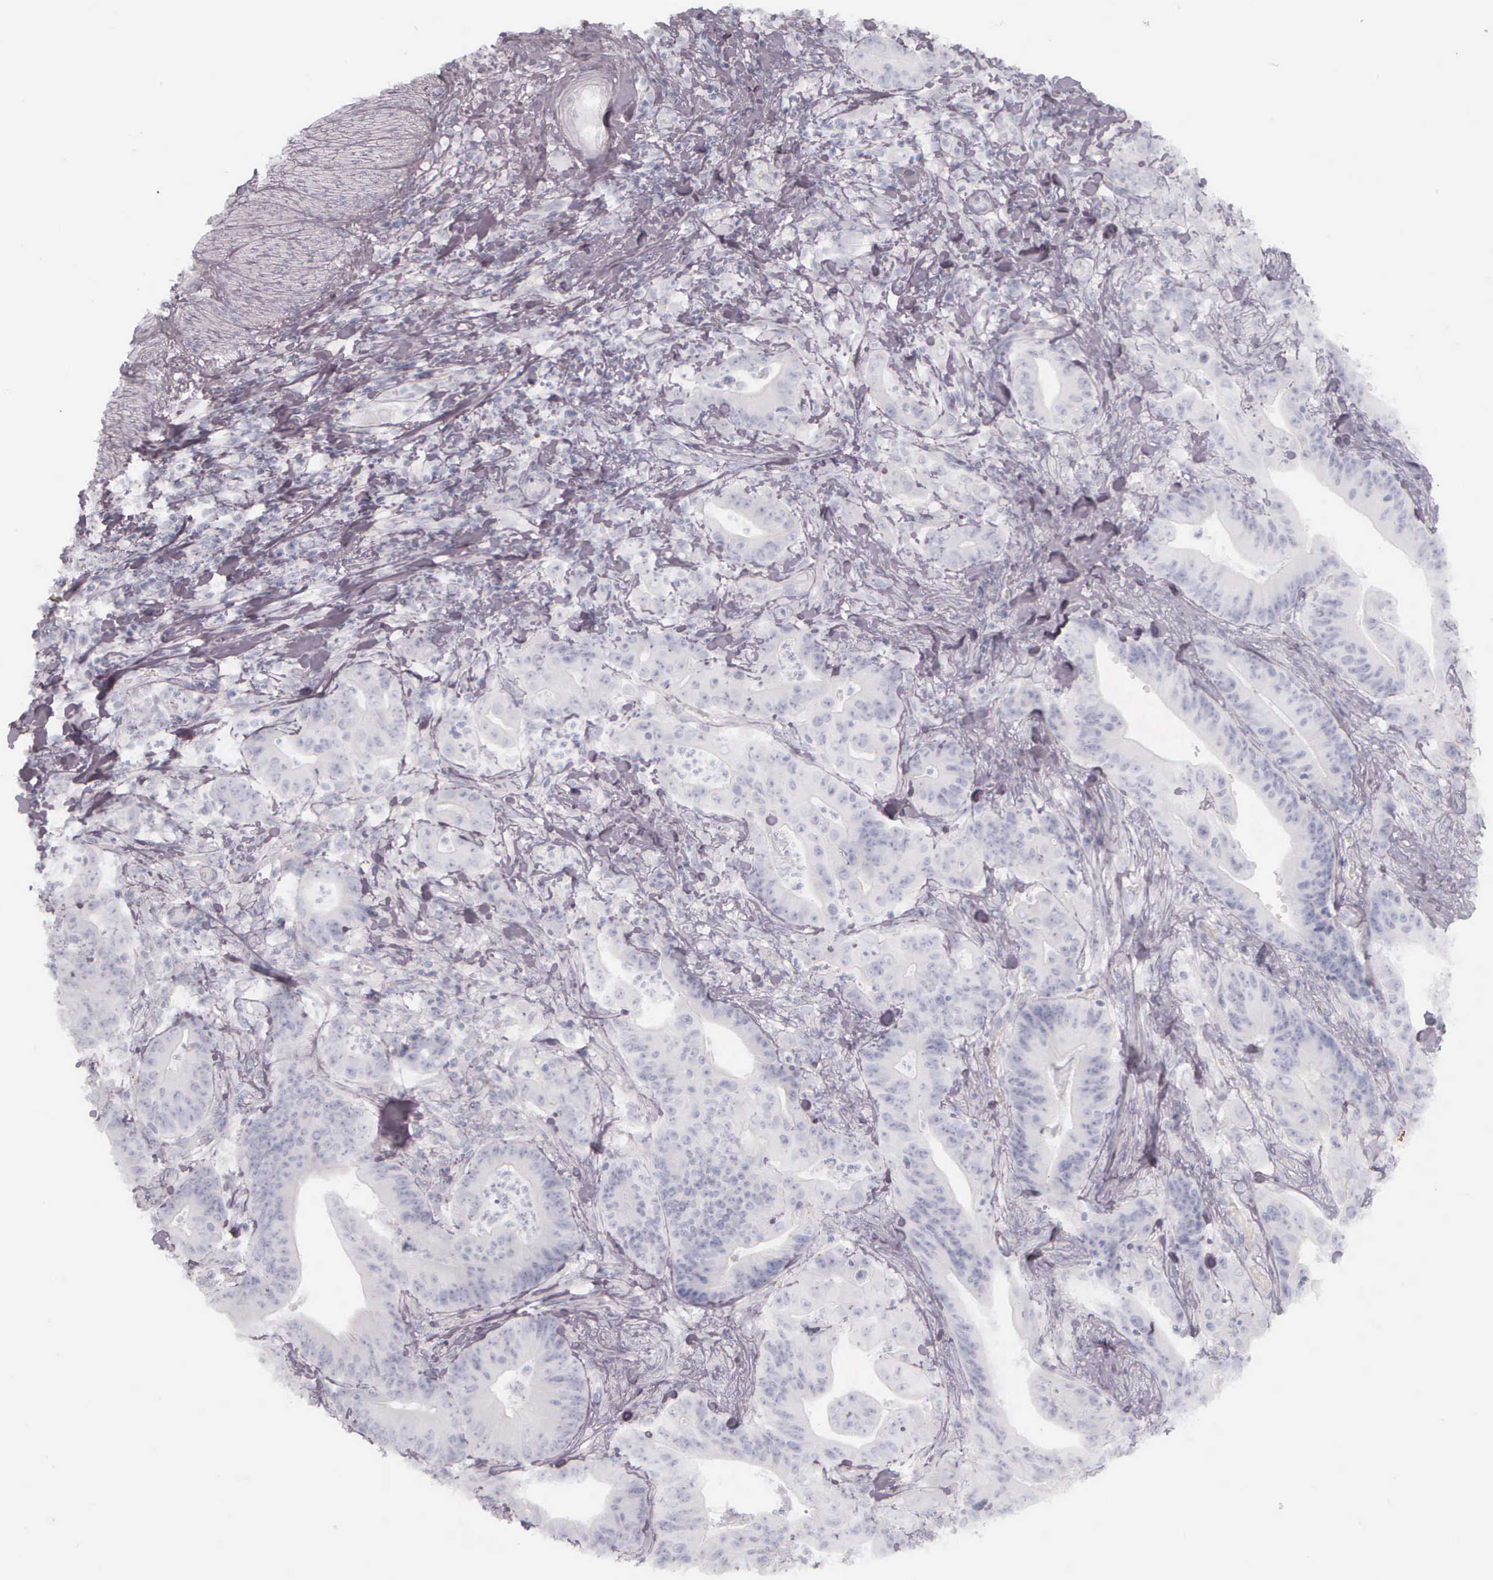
{"staining": {"intensity": "negative", "quantity": "none", "location": "none"}, "tissue": "stomach cancer", "cell_type": "Tumor cells", "image_type": "cancer", "snomed": [{"axis": "morphology", "description": "Adenocarcinoma, NOS"}, {"axis": "topography", "description": "Stomach, lower"}], "caption": "Image shows no significant protein positivity in tumor cells of stomach cancer (adenocarcinoma).", "gene": "KRT14", "patient": {"sex": "female", "age": 86}}